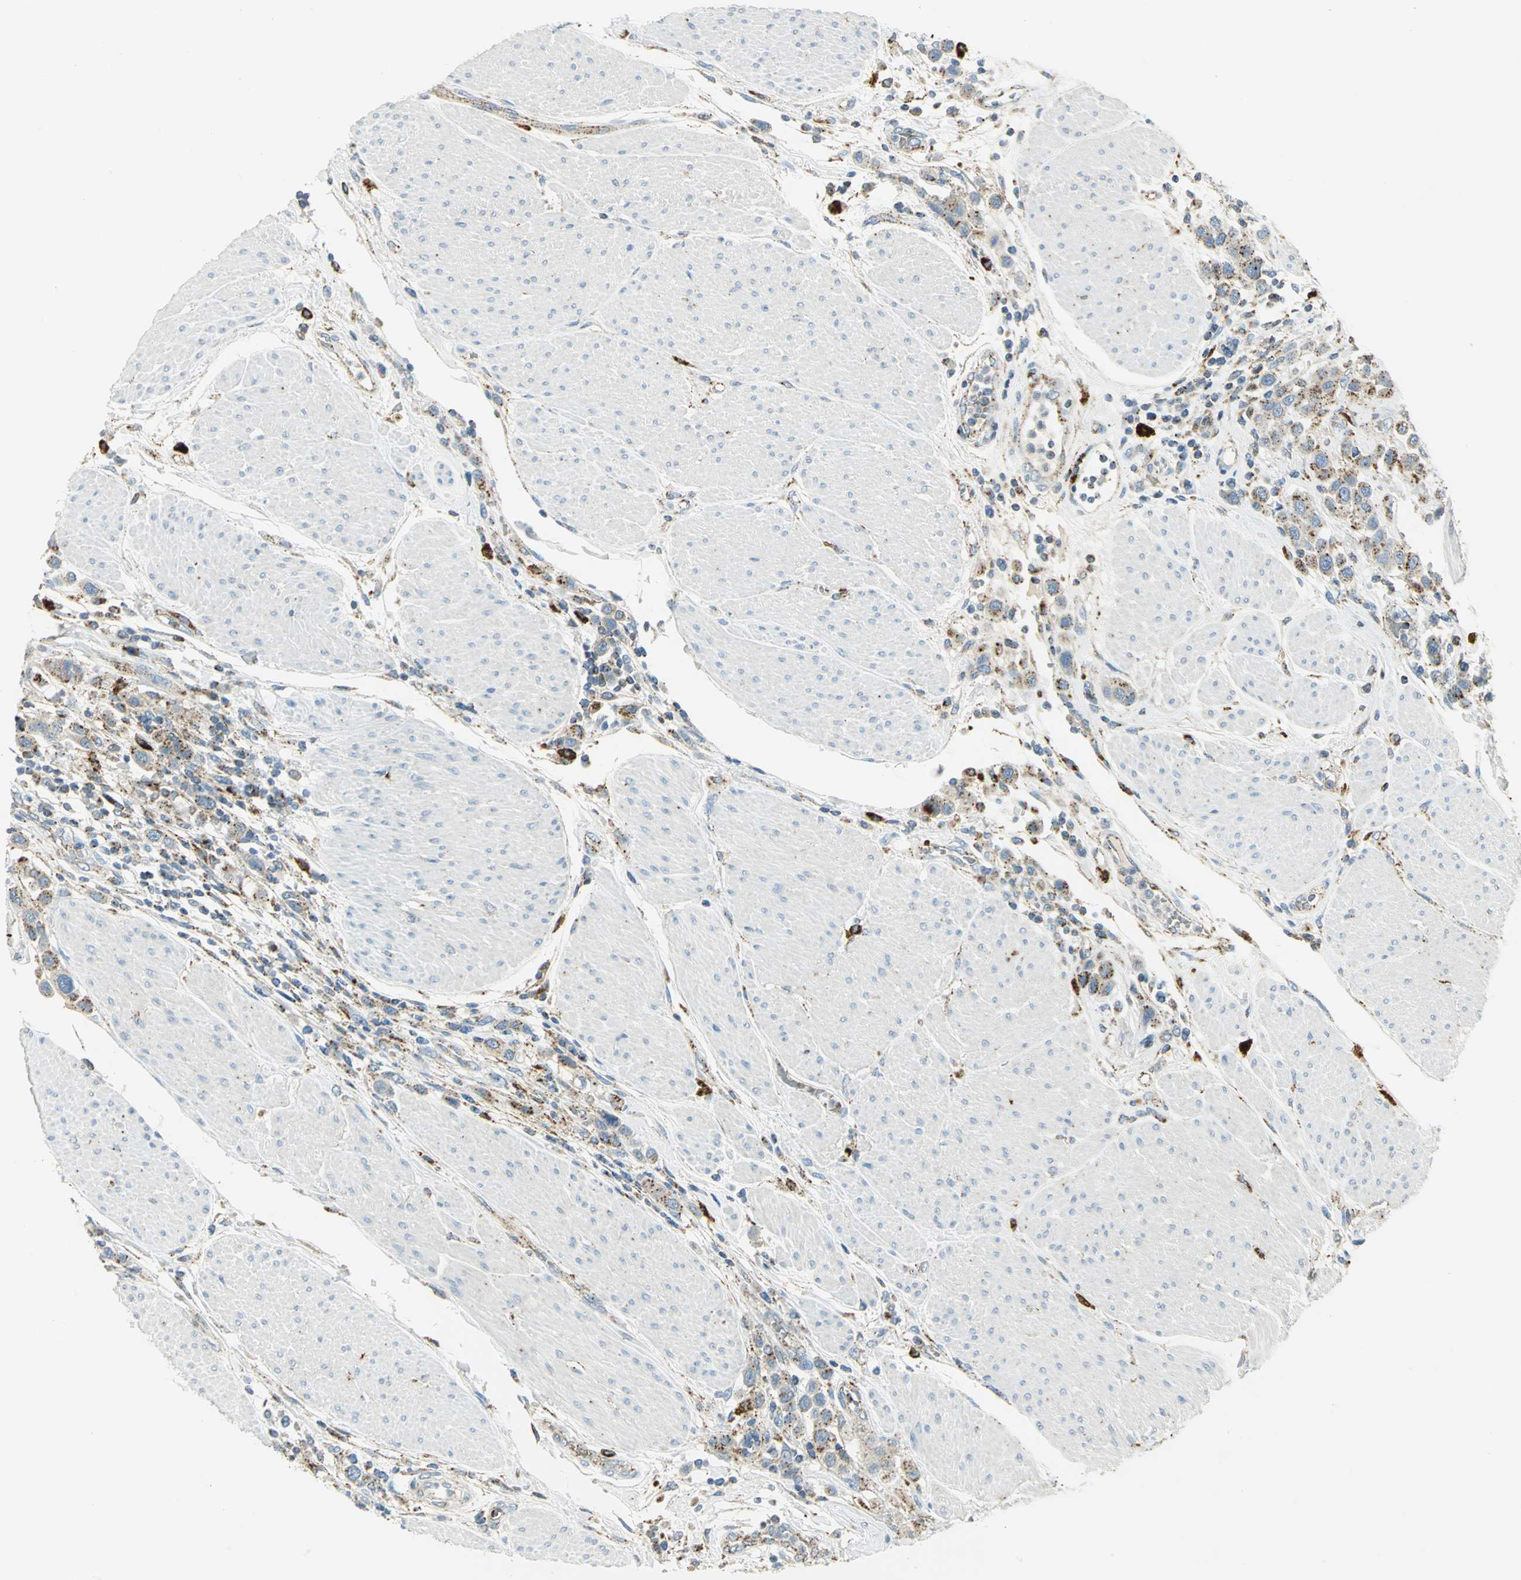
{"staining": {"intensity": "weak", "quantity": ">75%", "location": "cytoplasmic/membranous"}, "tissue": "urothelial cancer", "cell_type": "Tumor cells", "image_type": "cancer", "snomed": [{"axis": "morphology", "description": "Urothelial carcinoma, High grade"}, {"axis": "topography", "description": "Urinary bladder"}], "caption": "Protein expression analysis of human urothelial carcinoma (high-grade) reveals weak cytoplasmic/membranous staining in approximately >75% of tumor cells. (IHC, brightfield microscopy, high magnification).", "gene": "ARSA", "patient": {"sex": "male", "age": 50}}